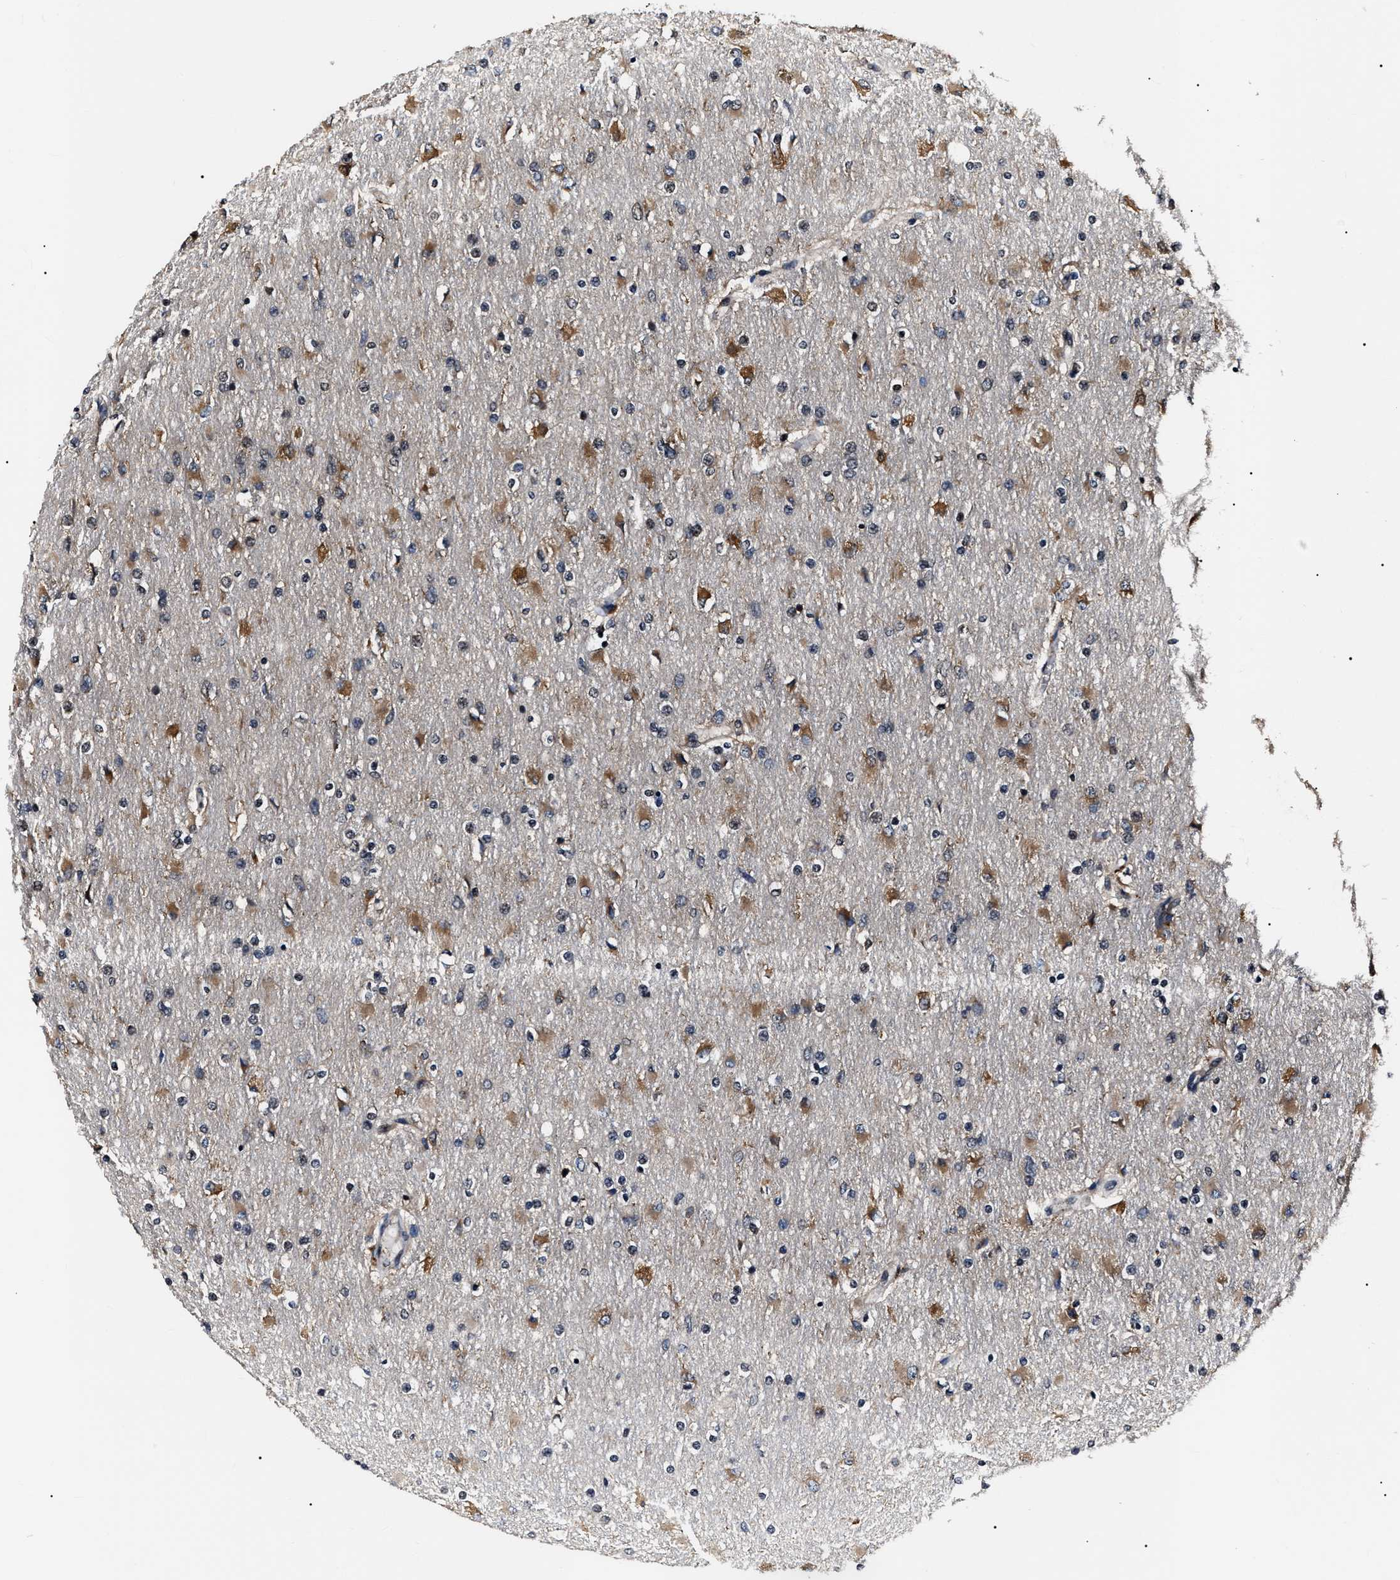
{"staining": {"intensity": "moderate", "quantity": "25%-75%", "location": "cytoplasmic/membranous"}, "tissue": "glioma", "cell_type": "Tumor cells", "image_type": "cancer", "snomed": [{"axis": "morphology", "description": "Glioma, malignant, High grade"}, {"axis": "topography", "description": "Cerebral cortex"}], "caption": "Tumor cells exhibit medium levels of moderate cytoplasmic/membranous staining in about 25%-75% of cells in glioma.", "gene": "CCT8", "patient": {"sex": "female", "age": 36}}